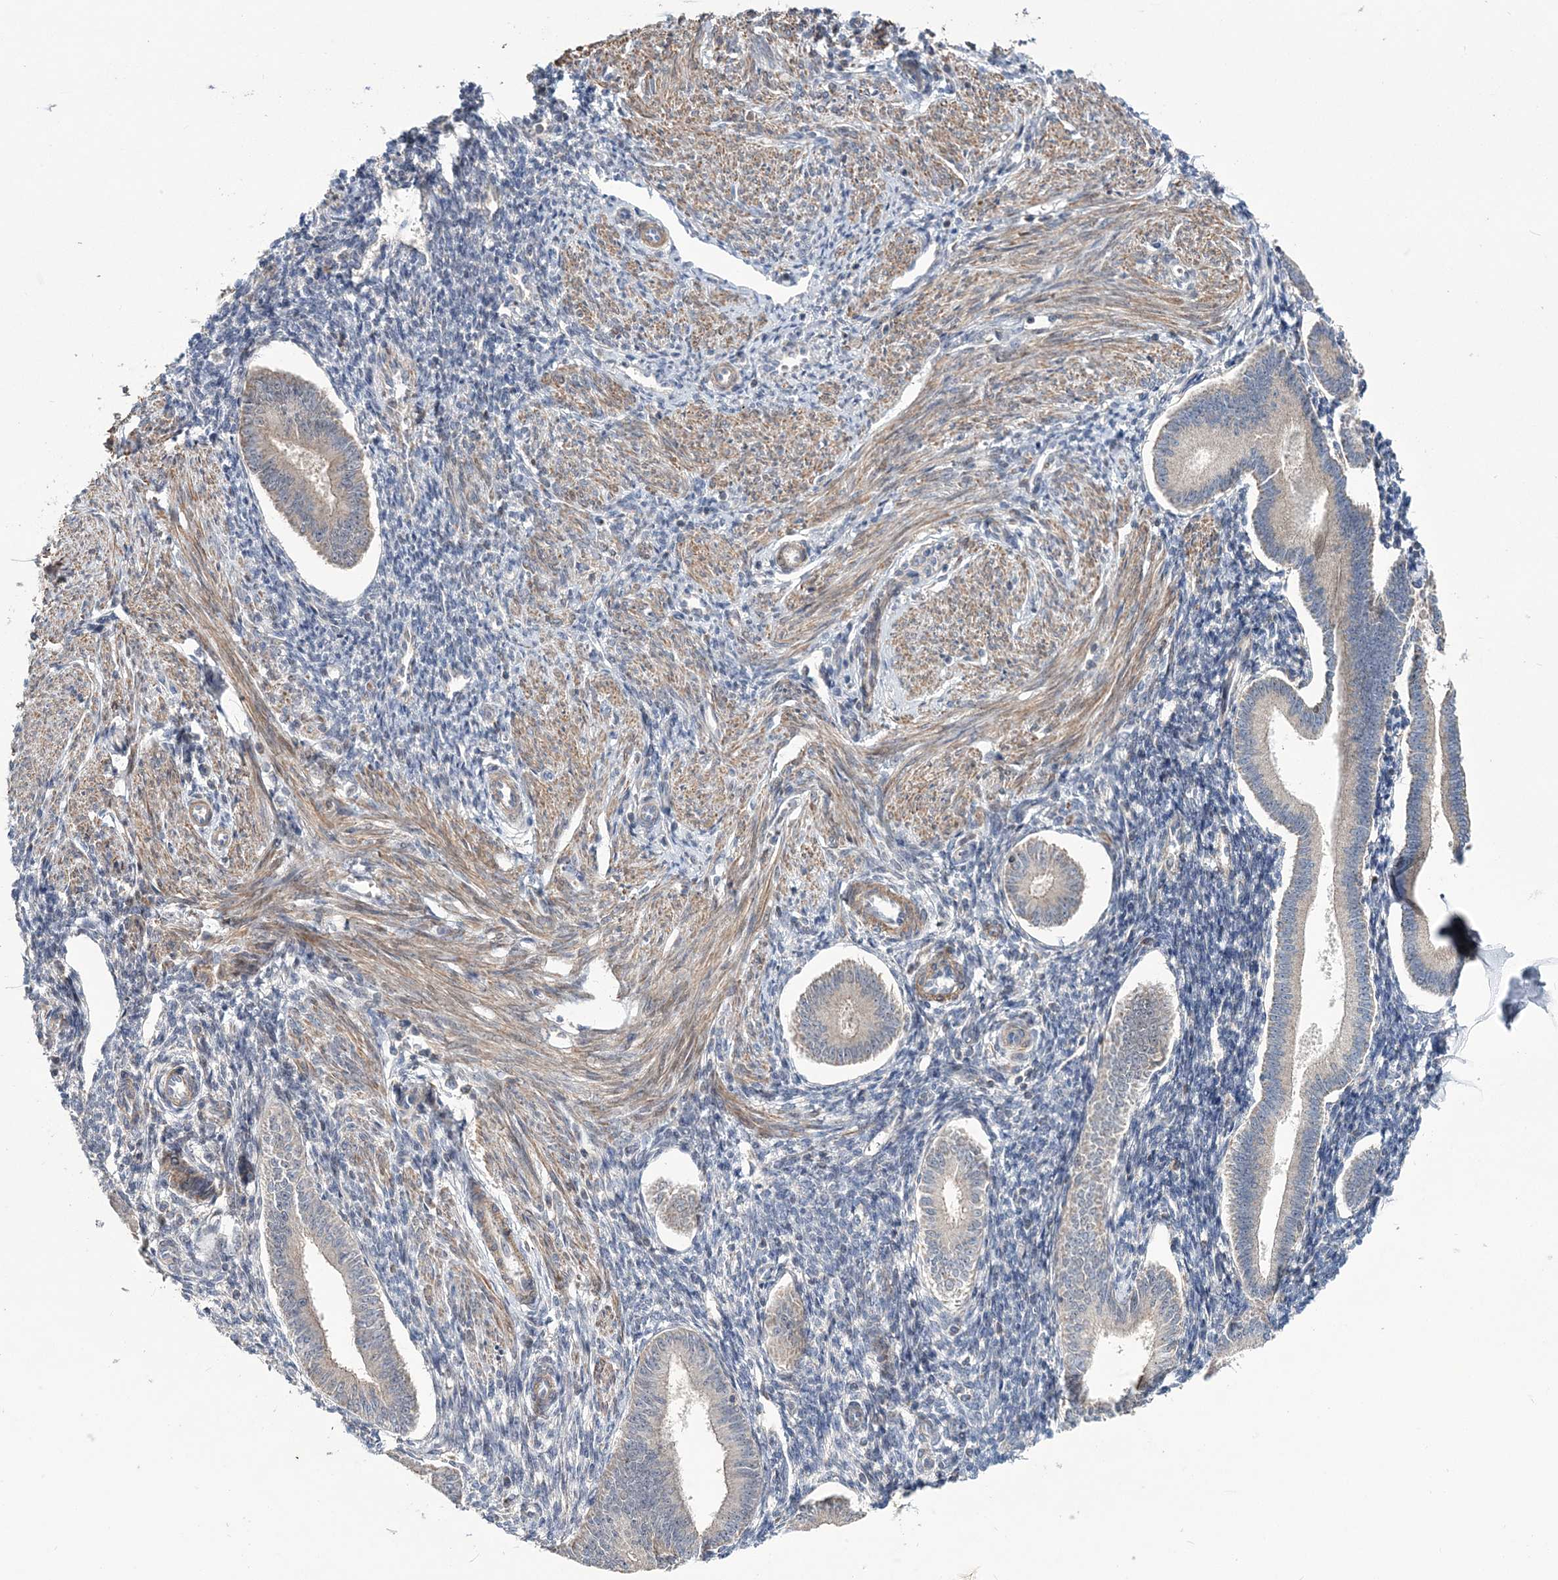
{"staining": {"intensity": "negative", "quantity": "none", "location": "none"}, "tissue": "endometrium", "cell_type": "Cells in endometrial stroma", "image_type": "normal", "snomed": [{"axis": "morphology", "description": "Normal tissue, NOS"}, {"axis": "topography", "description": "Uterus"}, {"axis": "topography", "description": "Endometrium"}], "caption": "Micrograph shows no significant protein staining in cells in endometrial stroma of unremarkable endometrium. Nuclei are stained in blue.", "gene": "PPP2R2B", "patient": {"sex": "female", "age": 48}}